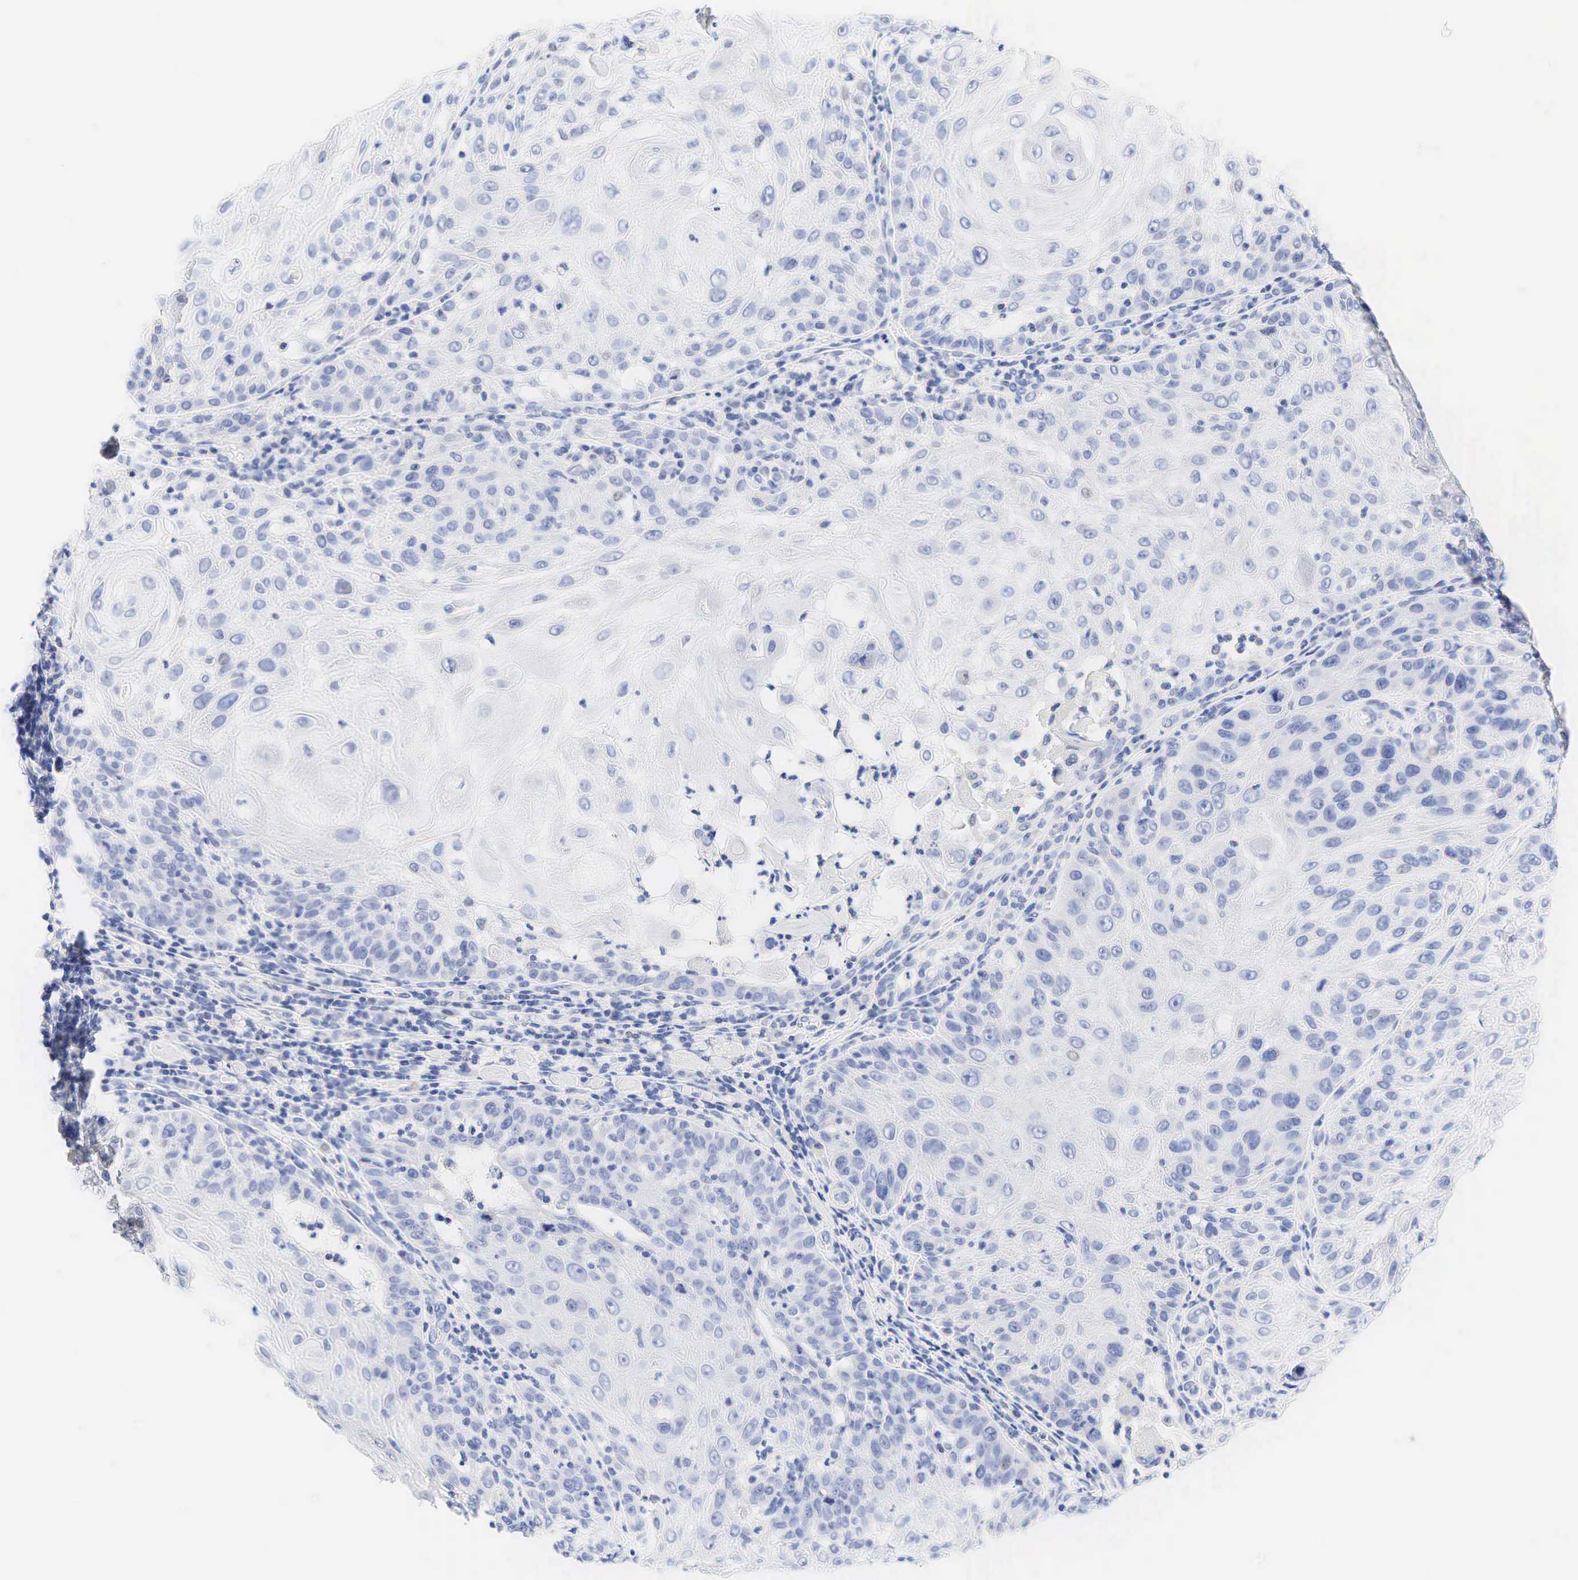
{"staining": {"intensity": "negative", "quantity": "none", "location": "none"}, "tissue": "skin cancer", "cell_type": "Tumor cells", "image_type": "cancer", "snomed": [{"axis": "morphology", "description": "Squamous cell carcinoma, NOS"}, {"axis": "topography", "description": "Skin"}], "caption": "The immunohistochemistry (IHC) histopathology image has no significant positivity in tumor cells of skin cancer tissue.", "gene": "AR", "patient": {"sex": "female", "age": 74}}